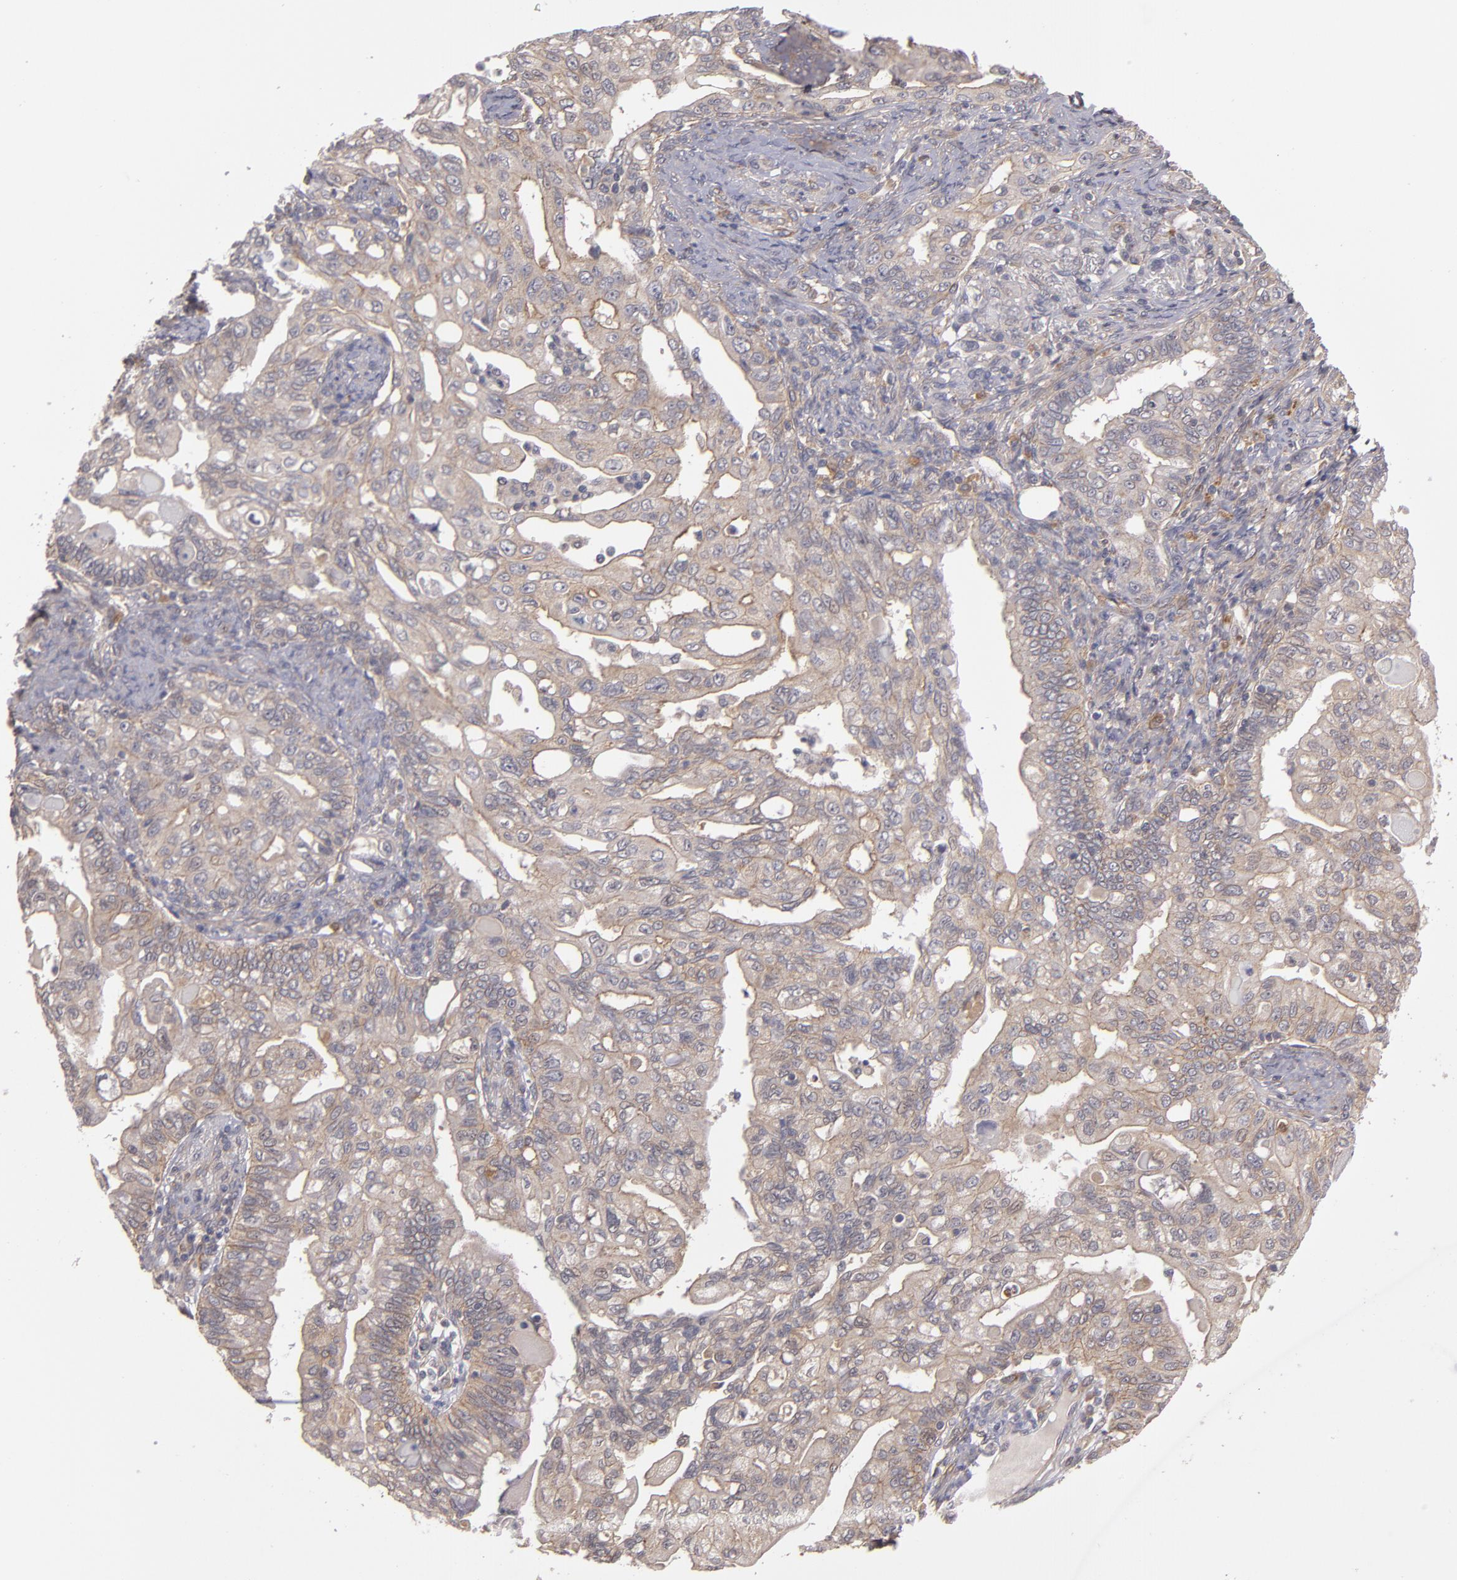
{"staining": {"intensity": "weak", "quantity": ">75%", "location": "cytoplasmic/membranous"}, "tissue": "pancreatic cancer", "cell_type": "Tumor cells", "image_type": "cancer", "snomed": [{"axis": "morphology", "description": "Normal tissue, NOS"}, {"axis": "topography", "description": "Pancreas"}], "caption": "Immunohistochemical staining of human pancreatic cancer reveals low levels of weak cytoplasmic/membranous protein expression in approximately >75% of tumor cells. The staining is performed using DAB (3,3'-diaminobenzidine) brown chromogen to label protein expression. The nuclei are counter-stained blue using hematoxylin.", "gene": "CTSO", "patient": {"sex": "male", "age": 42}}